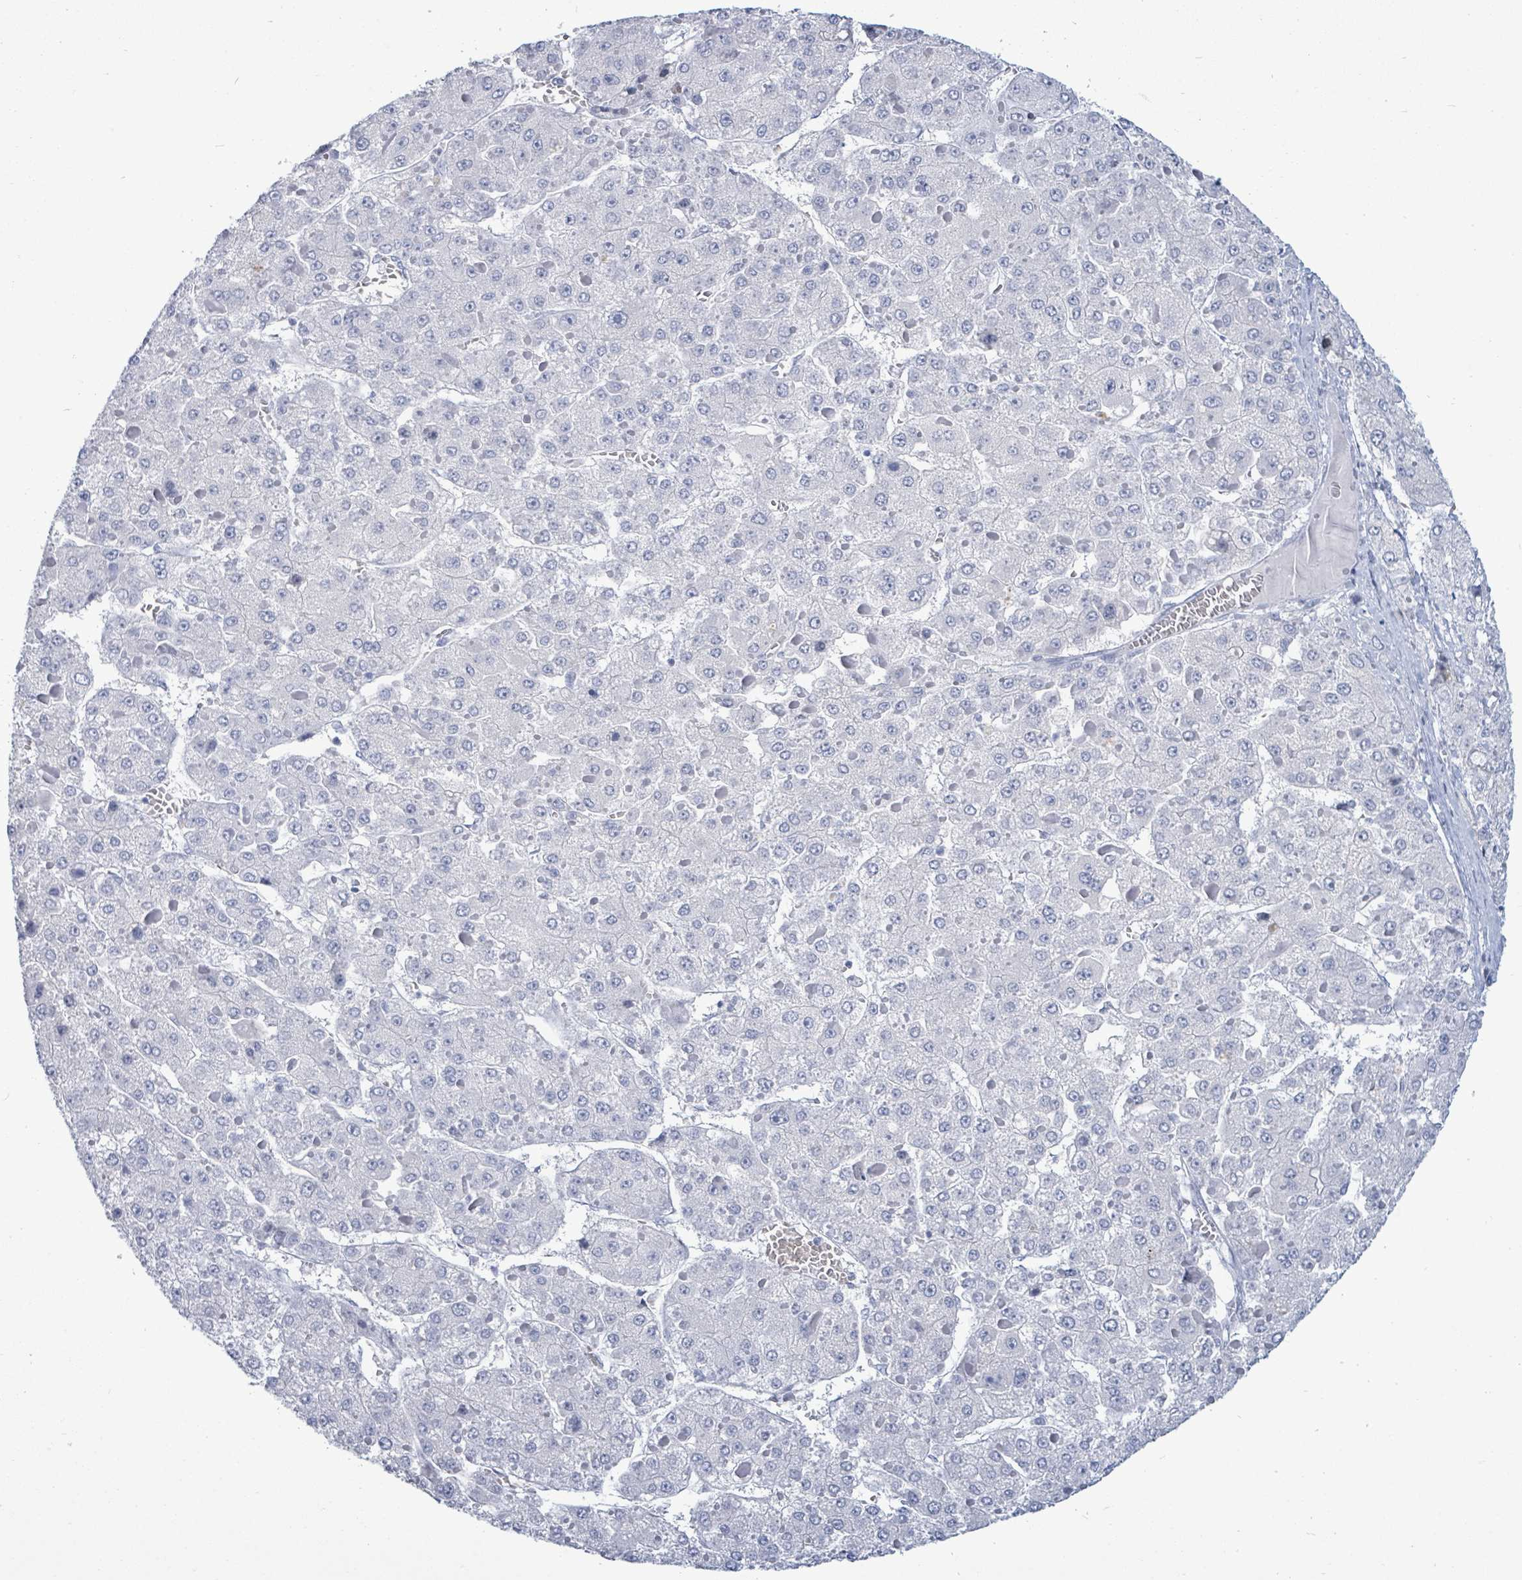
{"staining": {"intensity": "negative", "quantity": "none", "location": "none"}, "tissue": "liver cancer", "cell_type": "Tumor cells", "image_type": "cancer", "snomed": [{"axis": "morphology", "description": "Carcinoma, Hepatocellular, NOS"}, {"axis": "topography", "description": "Liver"}], "caption": "A histopathology image of liver cancer (hepatocellular carcinoma) stained for a protein exhibits no brown staining in tumor cells.", "gene": "MALL", "patient": {"sex": "female", "age": 73}}